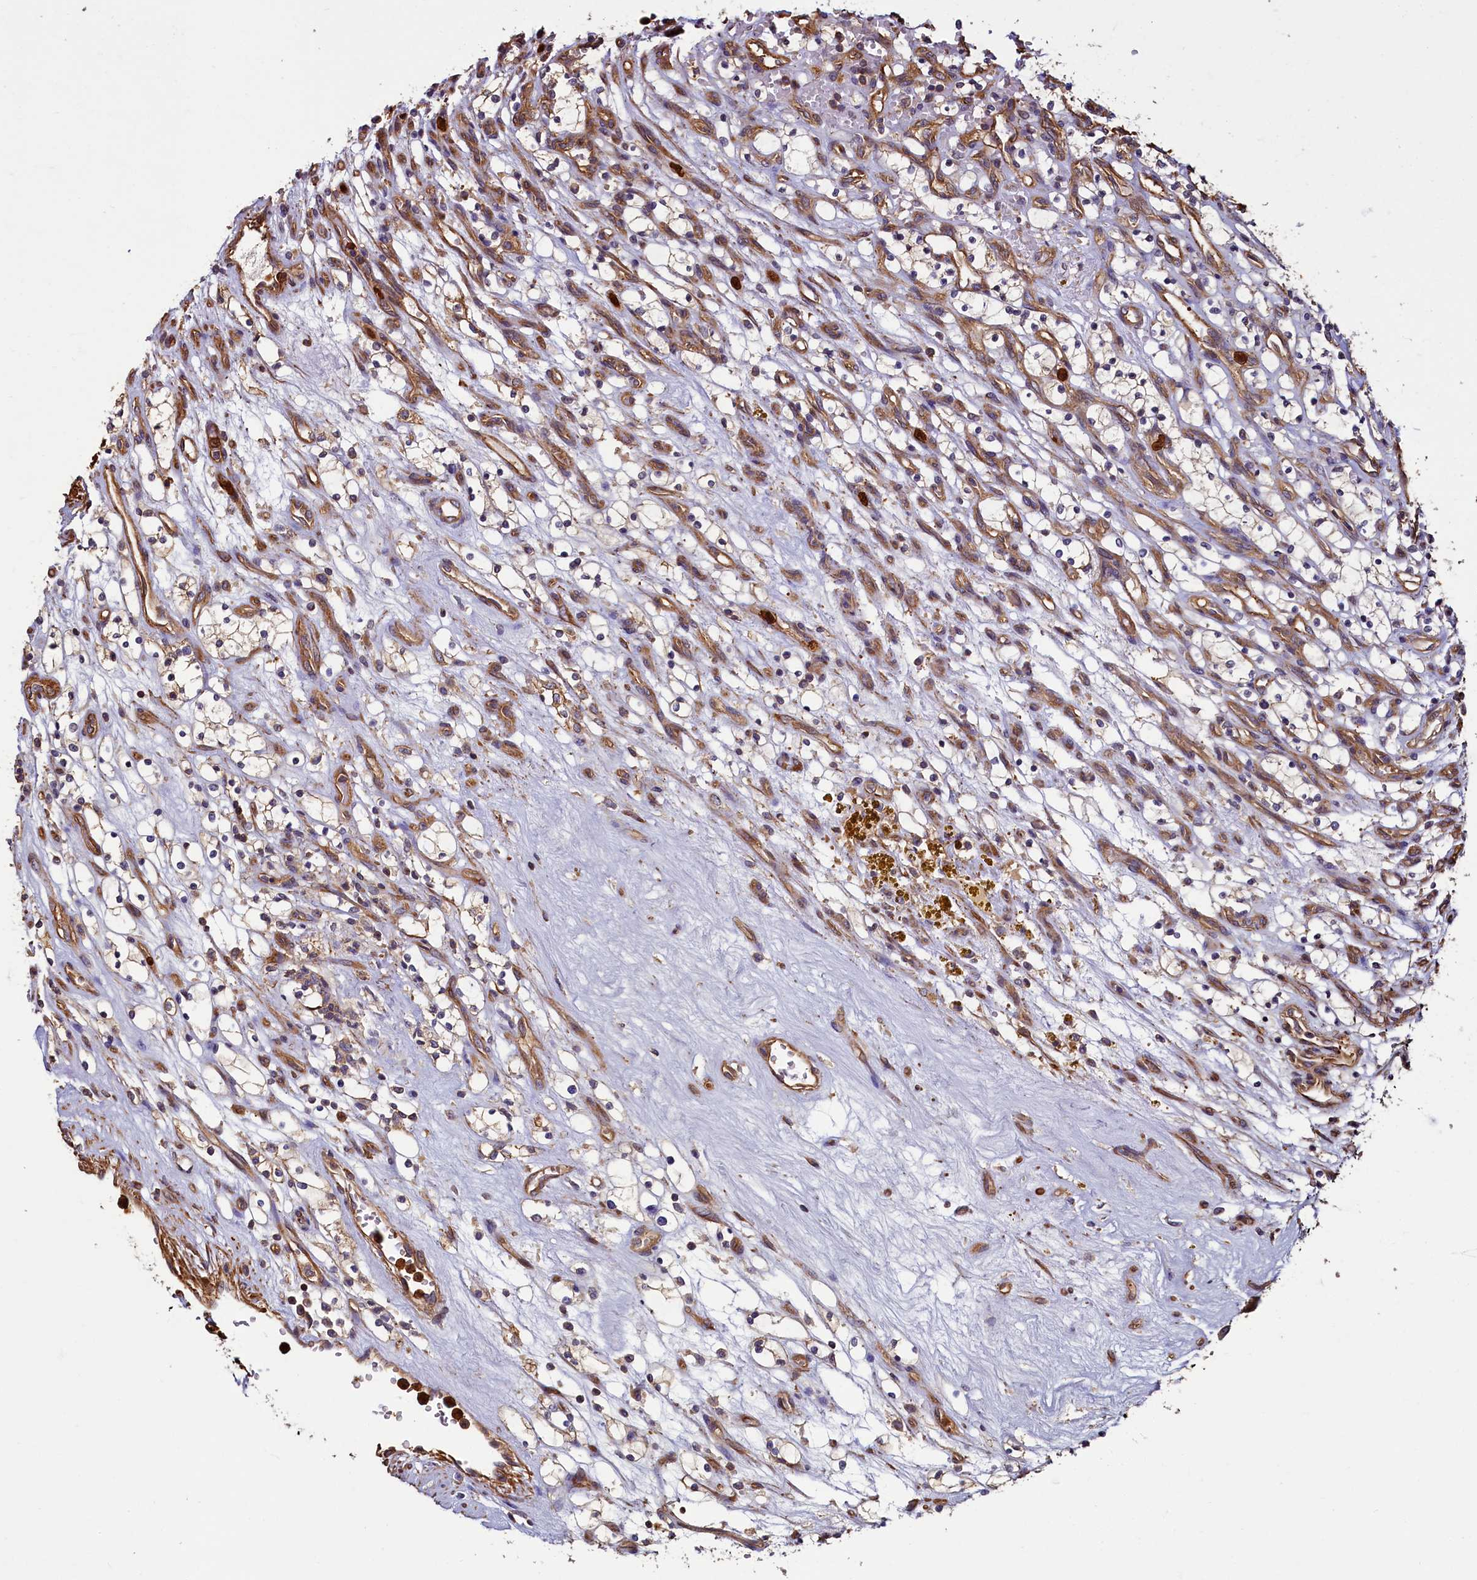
{"staining": {"intensity": "negative", "quantity": "none", "location": "none"}, "tissue": "renal cancer", "cell_type": "Tumor cells", "image_type": "cancer", "snomed": [{"axis": "morphology", "description": "Adenocarcinoma, NOS"}, {"axis": "topography", "description": "Kidney"}], "caption": "A photomicrograph of renal adenocarcinoma stained for a protein exhibits no brown staining in tumor cells.", "gene": "CCDC102B", "patient": {"sex": "female", "age": 69}}